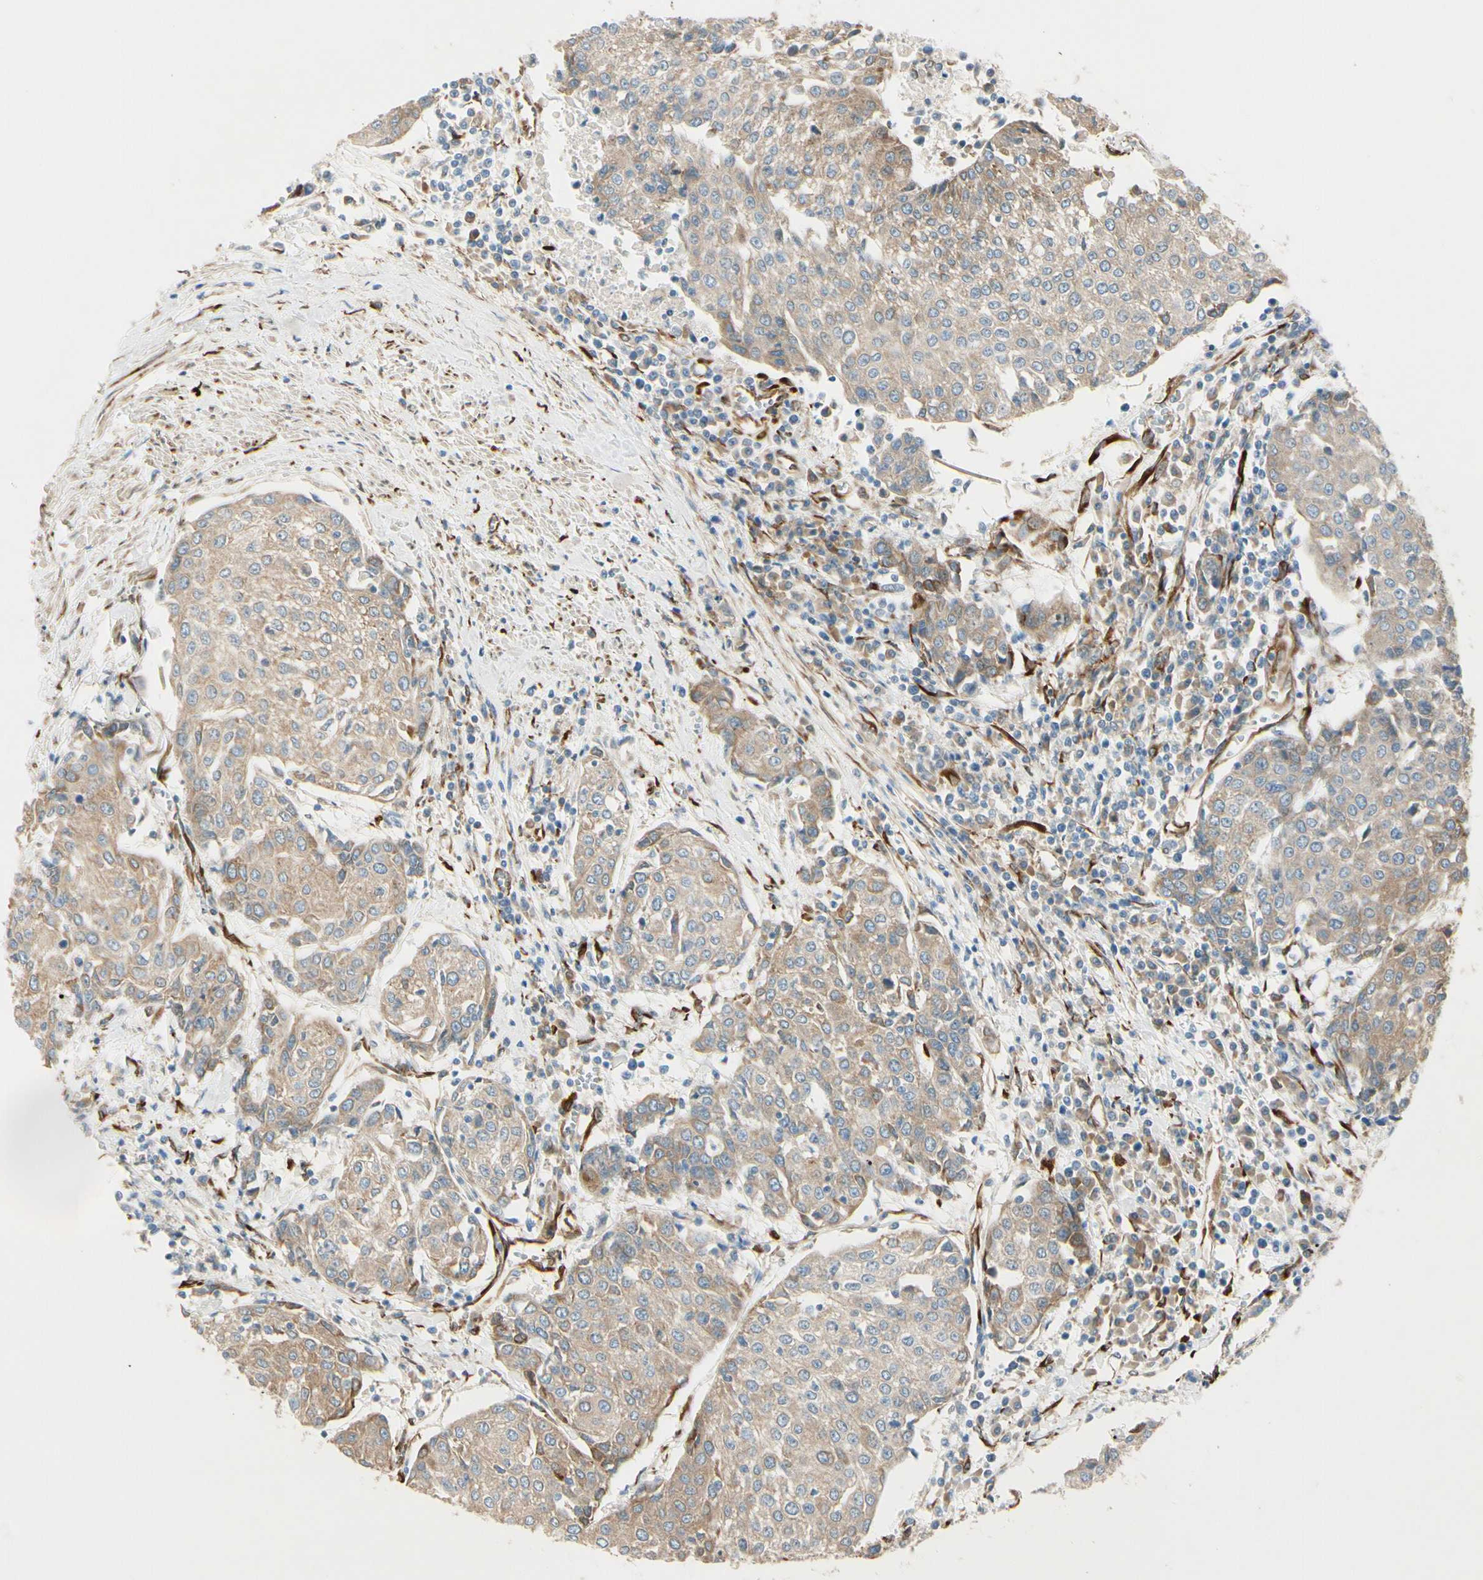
{"staining": {"intensity": "weak", "quantity": ">75%", "location": "cytoplasmic/membranous"}, "tissue": "urothelial cancer", "cell_type": "Tumor cells", "image_type": "cancer", "snomed": [{"axis": "morphology", "description": "Urothelial carcinoma, High grade"}, {"axis": "topography", "description": "Urinary bladder"}], "caption": "Immunohistochemical staining of human urothelial cancer shows low levels of weak cytoplasmic/membranous protein expression in about >75% of tumor cells.", "gene": "FKBP7", "patient": {"sex": "female", "age": 85}}